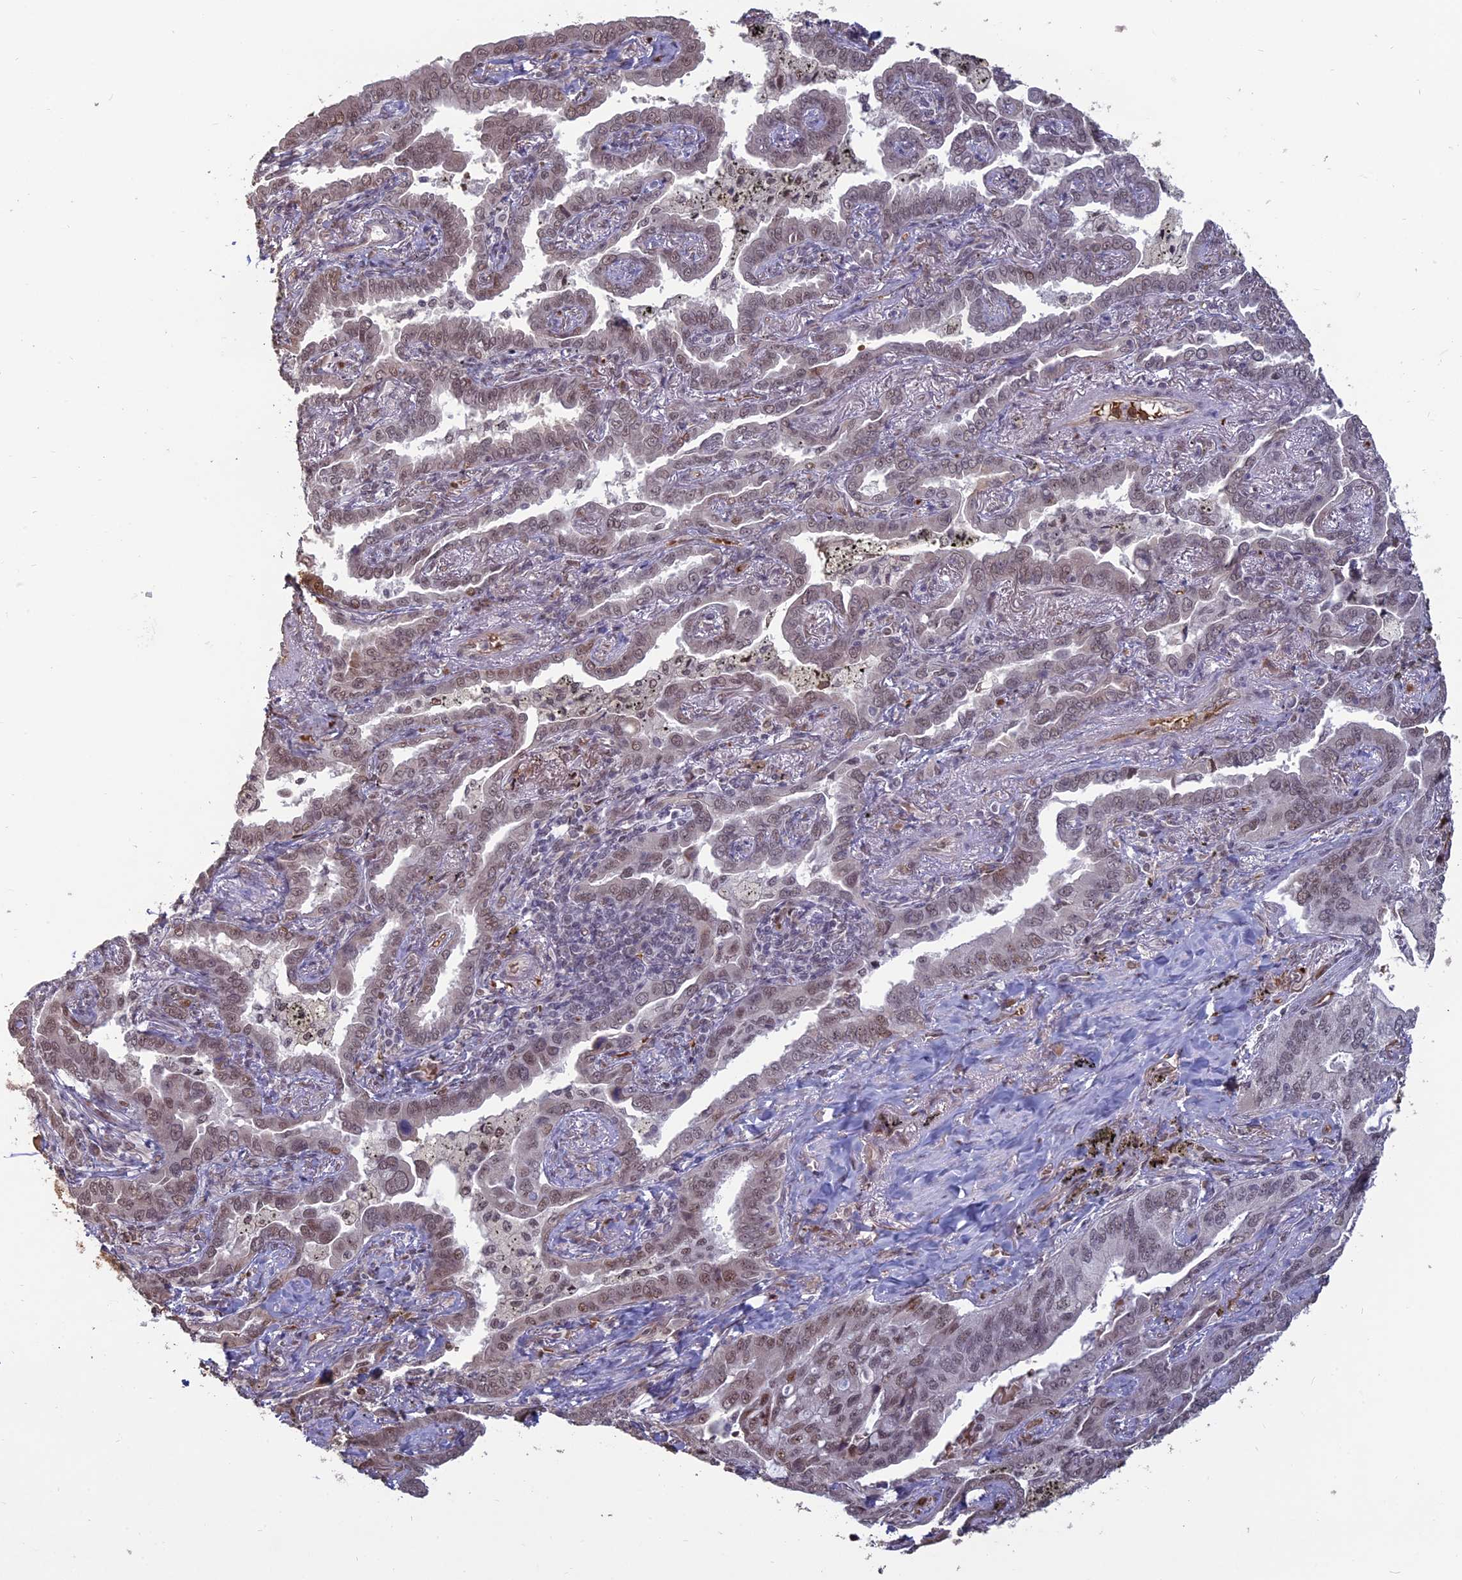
{"staining": {"intensity": "weak", "quantity": ">75%", "location": "nuclear"}, "tissue": "lung cancer", "cell_type": "Tumor cells", "image_type": "cancer", "snomed": [{"axis": "morphology", "description": "Adenocarcinoma, NOS"}, {"axis": "topography", "description": "Lung"}], "caption": "Brown immunohistochemical staining in human adenocarcinoma (lung) shows weak nuclear positivity in approximately >75% of tumor cells.", "gene": "MFAP1", "patient": {"sex": "male", "age": 67}}